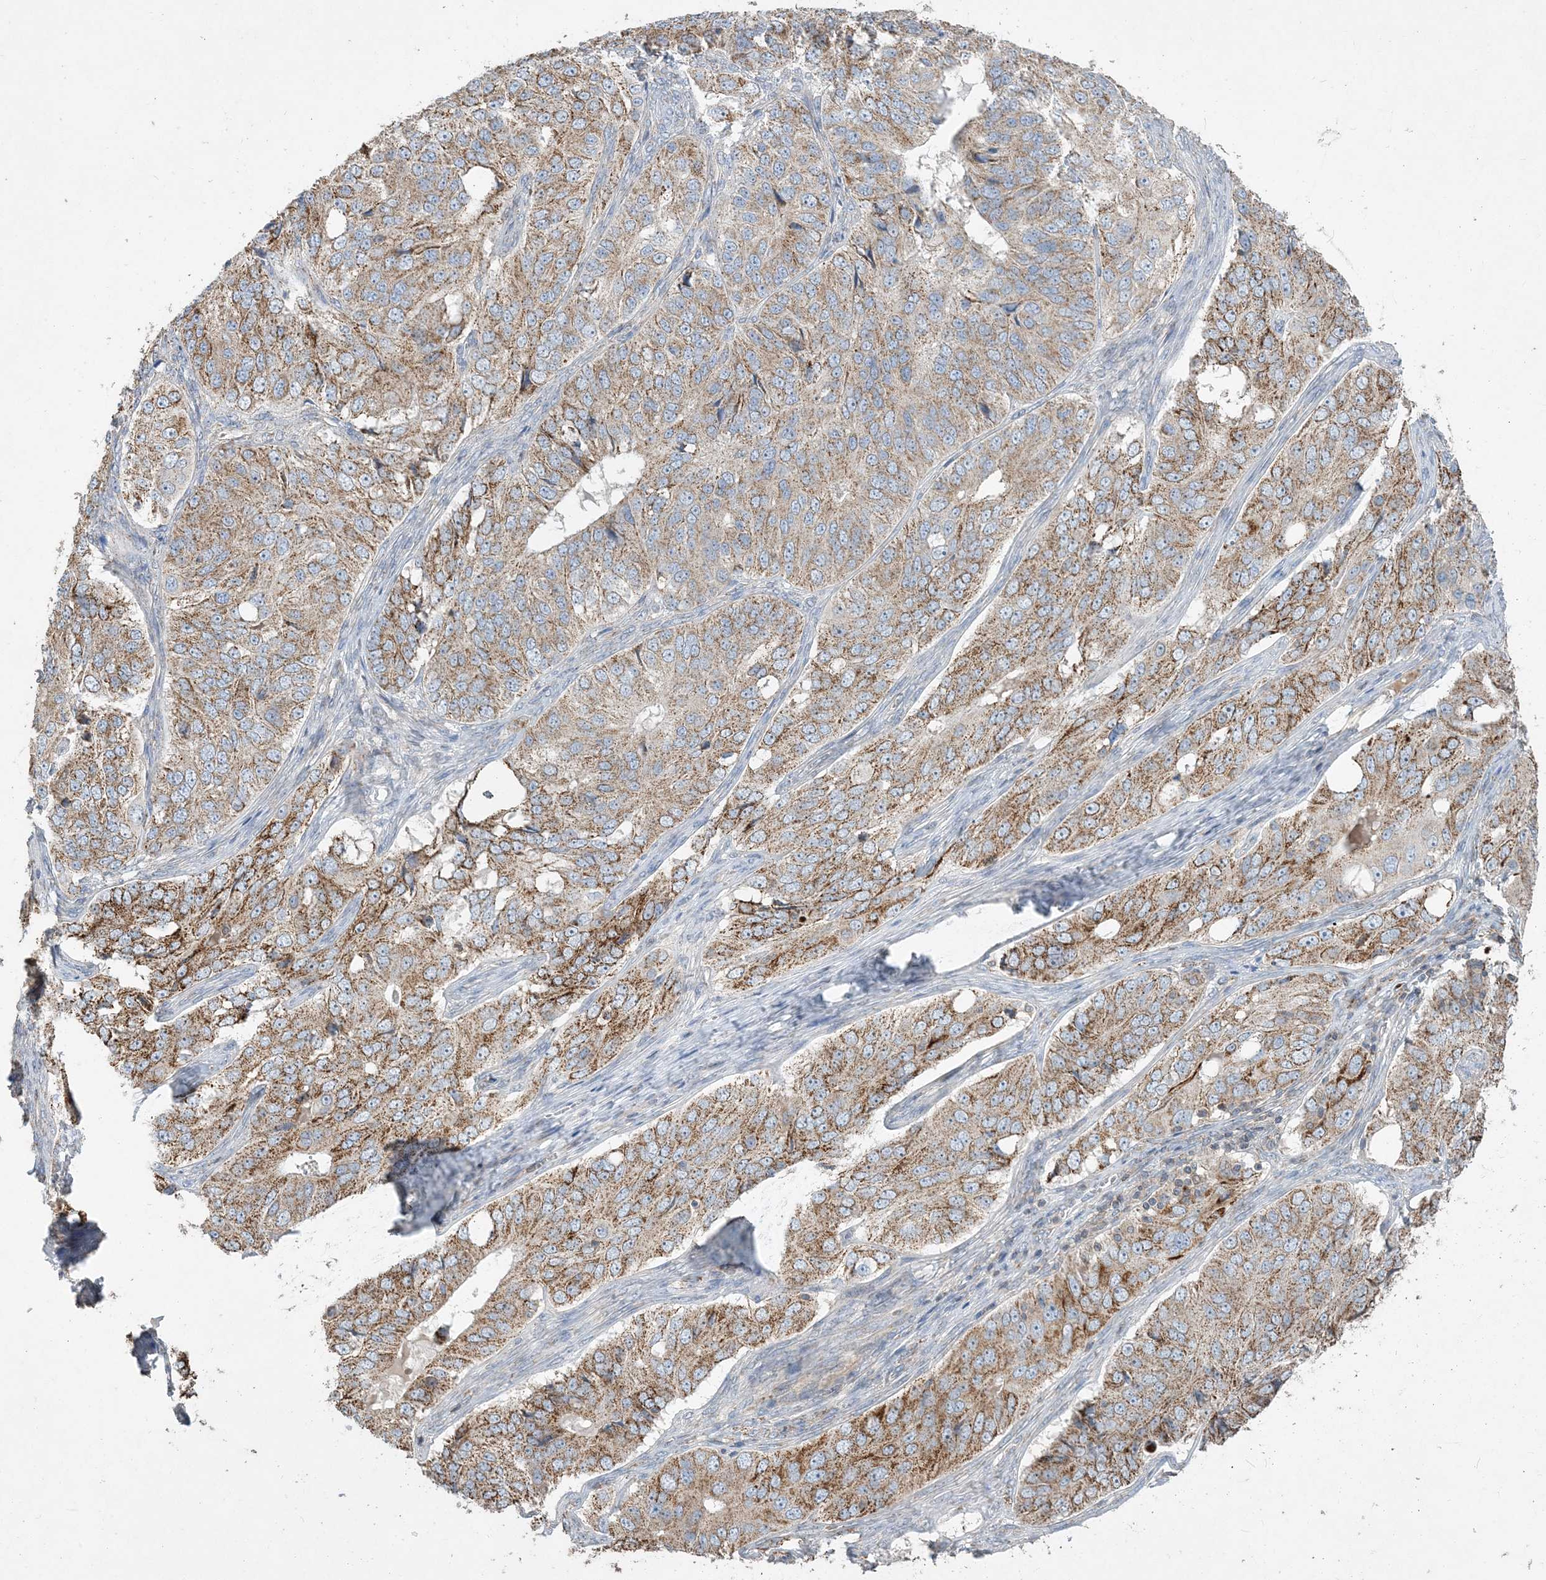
{"staining": {"intensity": "moderate", "quantity": ">75%", "location": "cytoplasmic/membranous"}, "tissue": "ovarian cancer", "cell_type": "Tumor cells", "image_type": "cancer", "snomed": [{"axis": "morphology", "description": "Carcinoma, endometroid"}, {"axis": "topography", "description": "Ovary"}], "caption": "Immunohistochemistry (IHC) (DAB) staining of human endometroid carcinoma (ovarian) demonstrates moderate cytoplasmic/membranous protein positivity in approximately >75% of tumor cells.", "gene": "ECHDC1", "patient": {"sex": "female", "age": 51}}